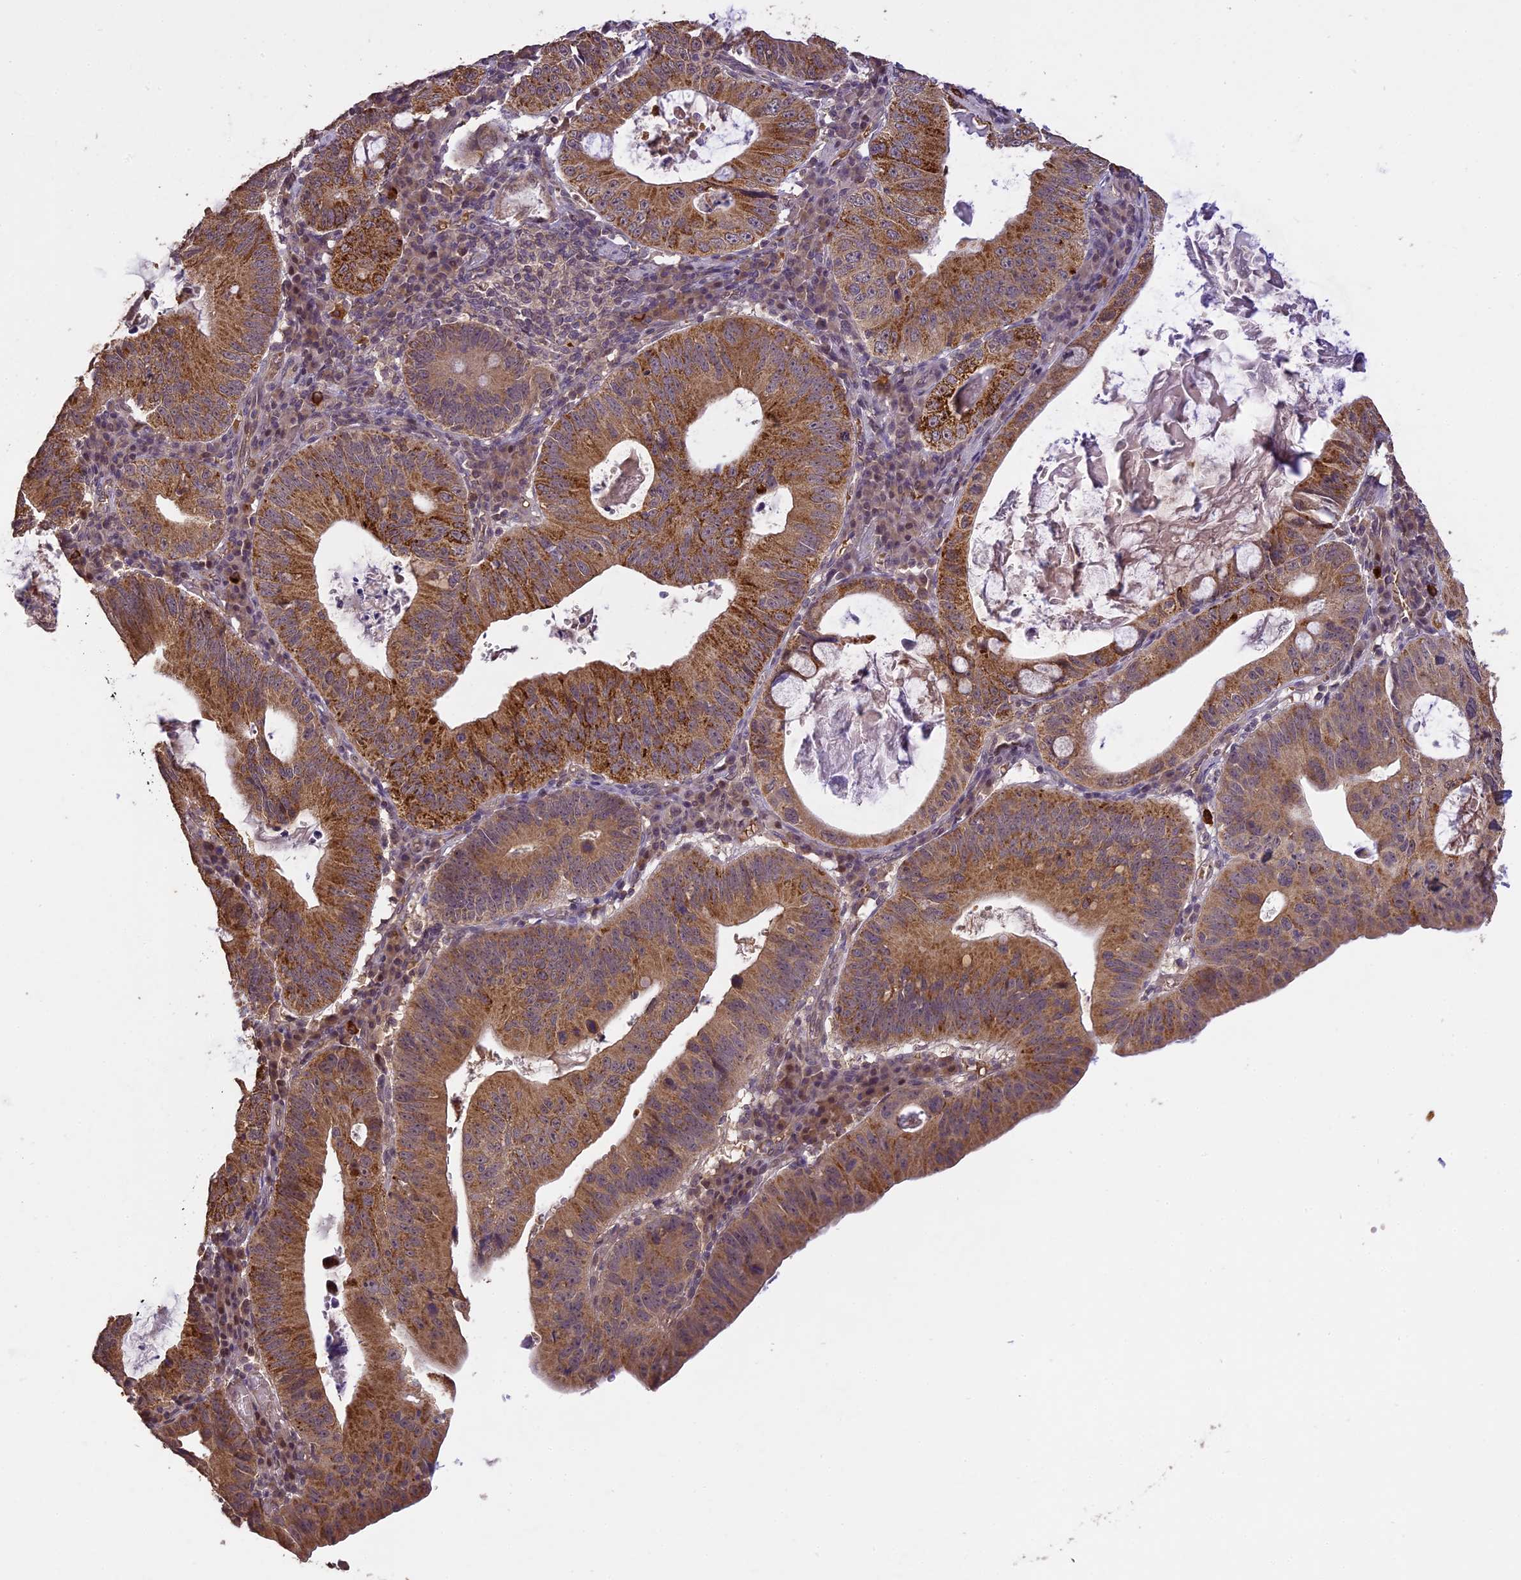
{"staining": {"intensity": "strong", "quantity": ">75%", "location": "cytoplasmic/membranous"}, "tissue": "stomach cancer", "cell_type": "Tumor cells", "image_type": "cancer", "snomed": [{"axis": "morphology", "description": "Adenocarcinoma, NOS"}, {"axis": "topography", "description": "Stomach"}], "caption": "Immunohistochemistry (IHC) (DAB) staining of stomach cancer (adenocarcinoma) demonstrates strong cytoplasmic/membranous protein staining in about >75% of tumor cells.", "gene": "TIGD7", "patient": {"sex": "male", "age": 59}}